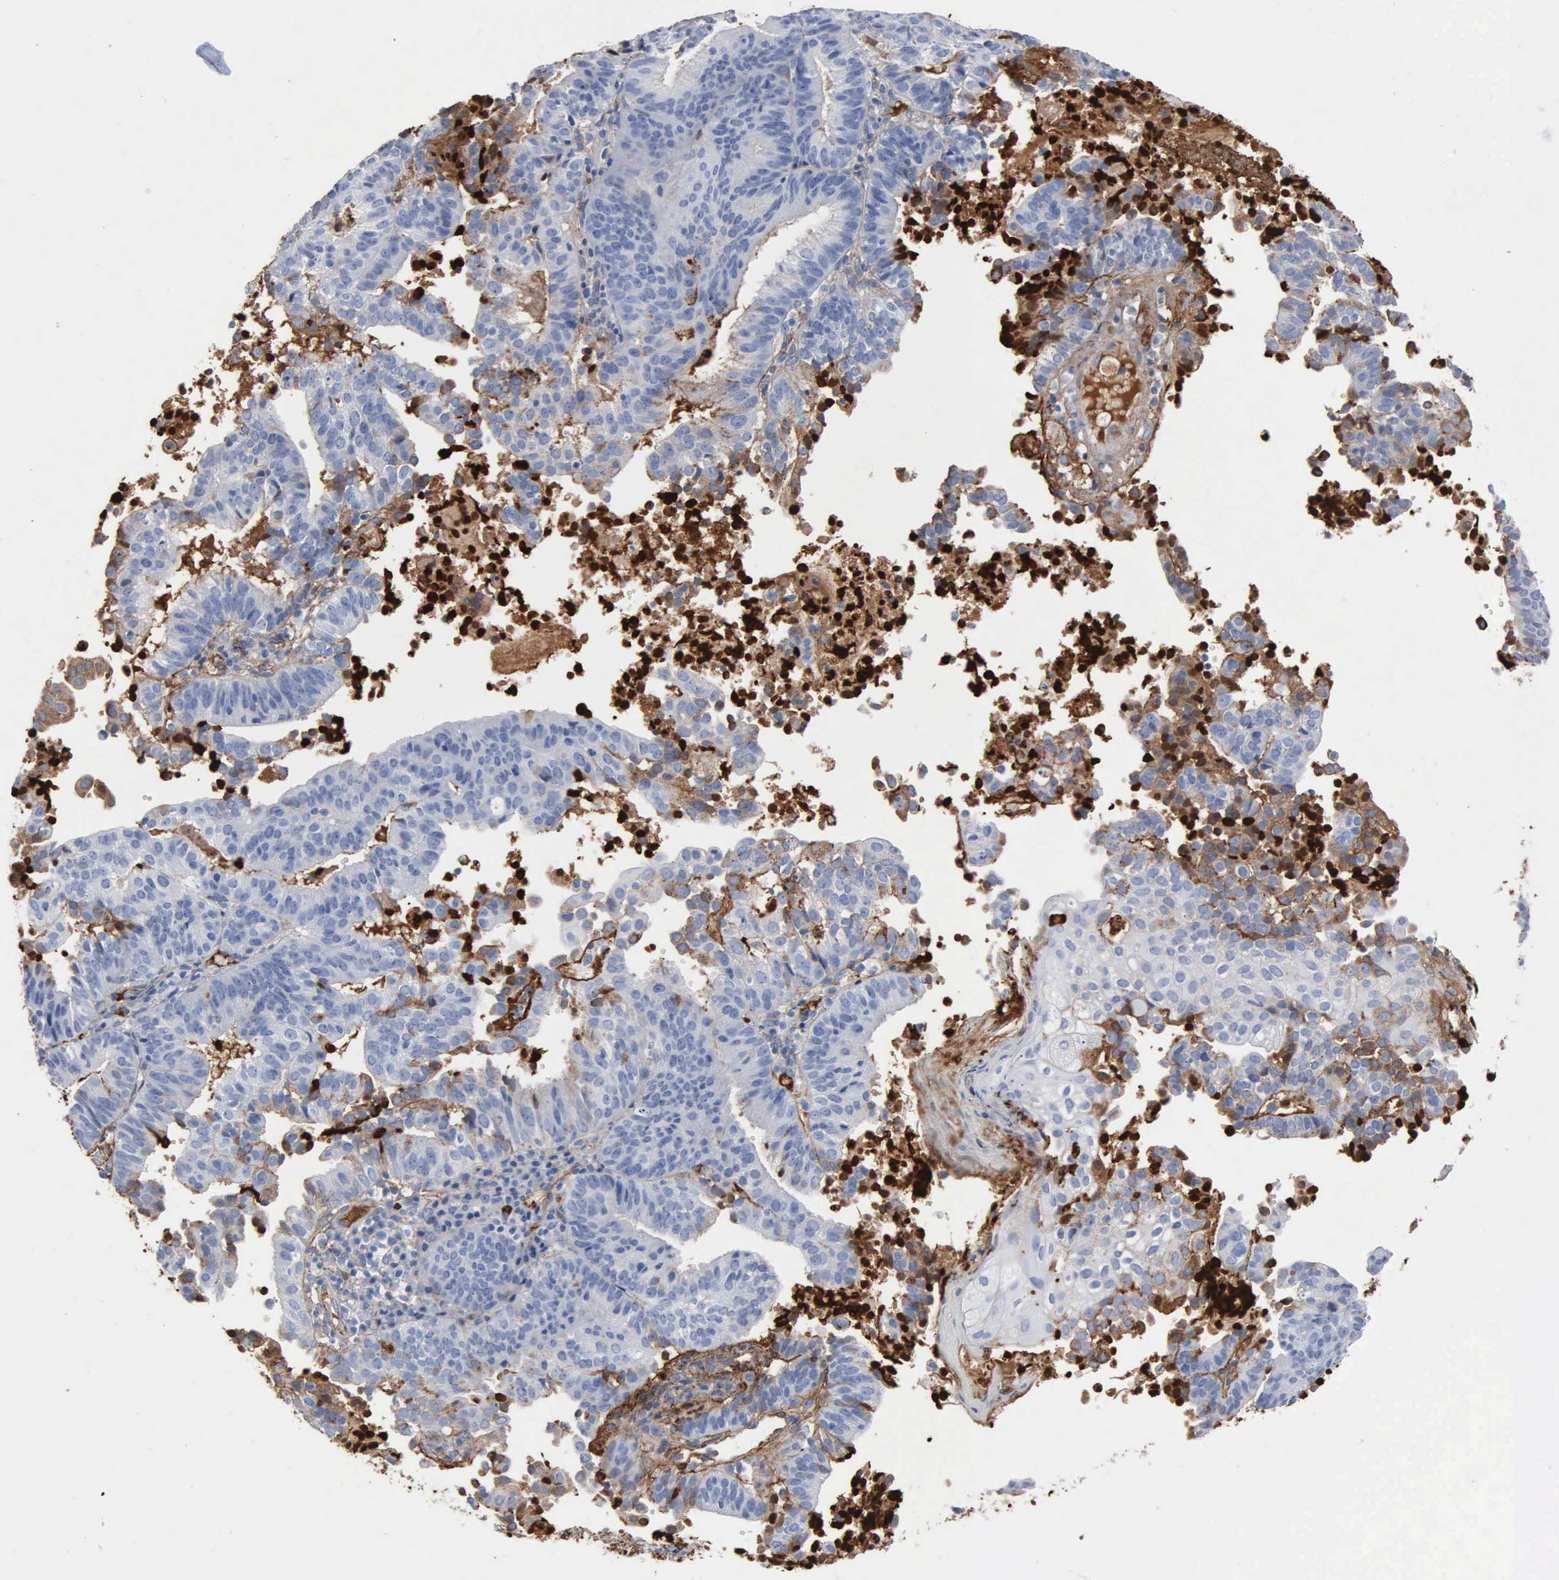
{"staining": {"intensity": "weak", "quantity": "25%-75%", "location": "cytoplasmic/membranous"}, "tissue": "cervical cancer", "cell_type": "Tumor cells", "image_type": "cancer", "snomed": [{"axis": "morphology", "description": "Adenocarcinoma, NOS"}, {"axis": "topography", "description": "Cervix"}], "caption": "Immunohistochemistry photomicrograph of human cervical cancer (adenocarcinoma) stained for a protein (brown), which exhibits low levels of weak cytoplasmic/membranous expression in about 25%-75% of tumor cells.", "gene": "FN1", "patient": {"sex": "female", "age": 60}}